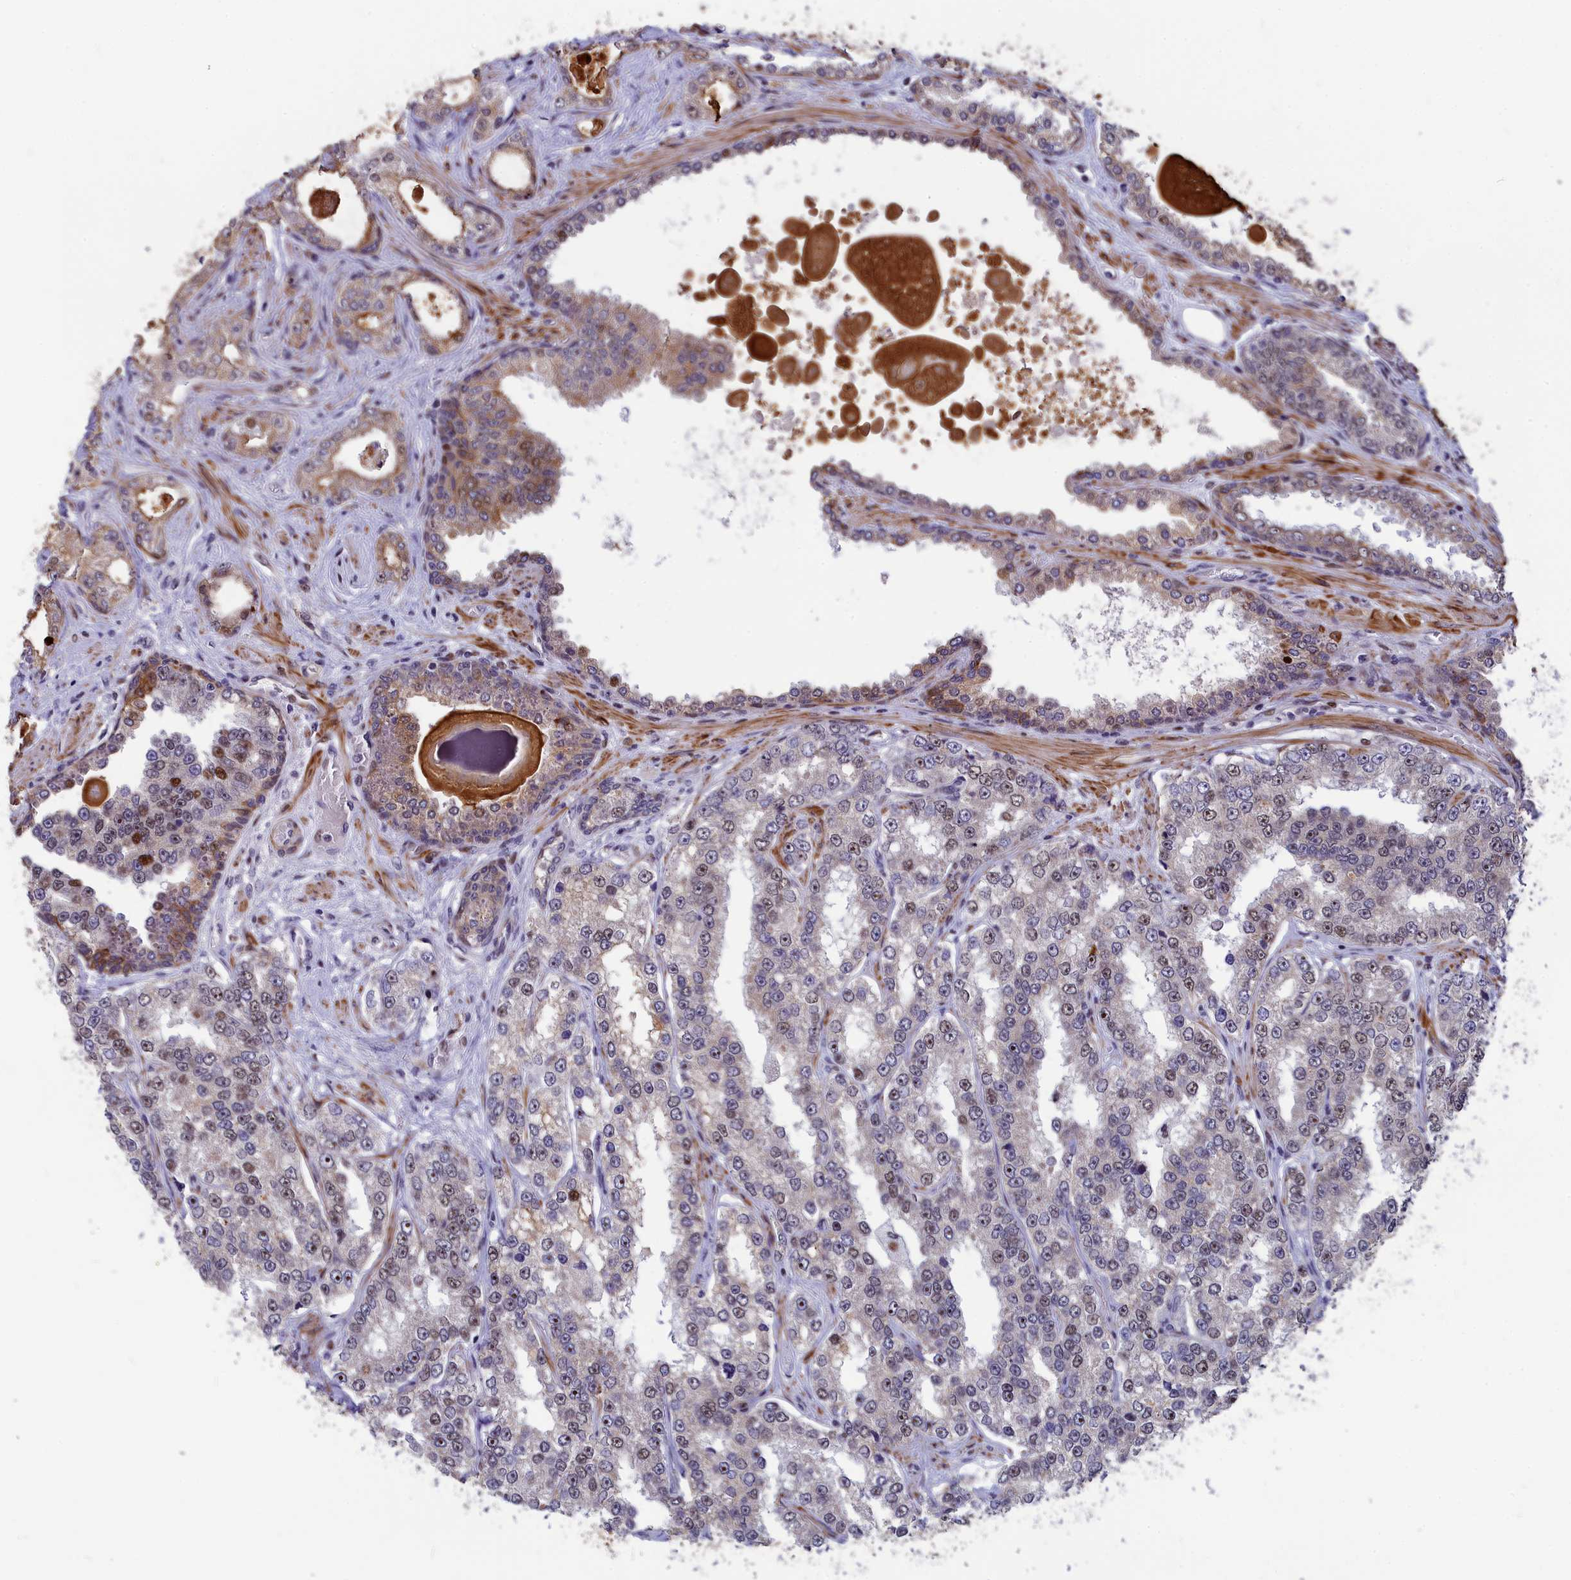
{"staining": {"intensity": "weak", "quantity": "<25%", "location": "cytoplasmic/membranous,nuclear"}, "tissue": "prostate cancer", "cell_type": "Tumor cells", "image_type": "cancer", "snomed": [{"axis": "morphology", "description": "Normal tissue, NOS"}, {"axis": "morphology", "description": "Adenocarcinoma, High grade"}, {"axis": "topography", "description": "Prostate"}], "caption": "An image of human prostate cancer is negative for staining in tumor cells.", "gene": "ANKRD34B", "patient": {"sex": "male", "age": 83}}